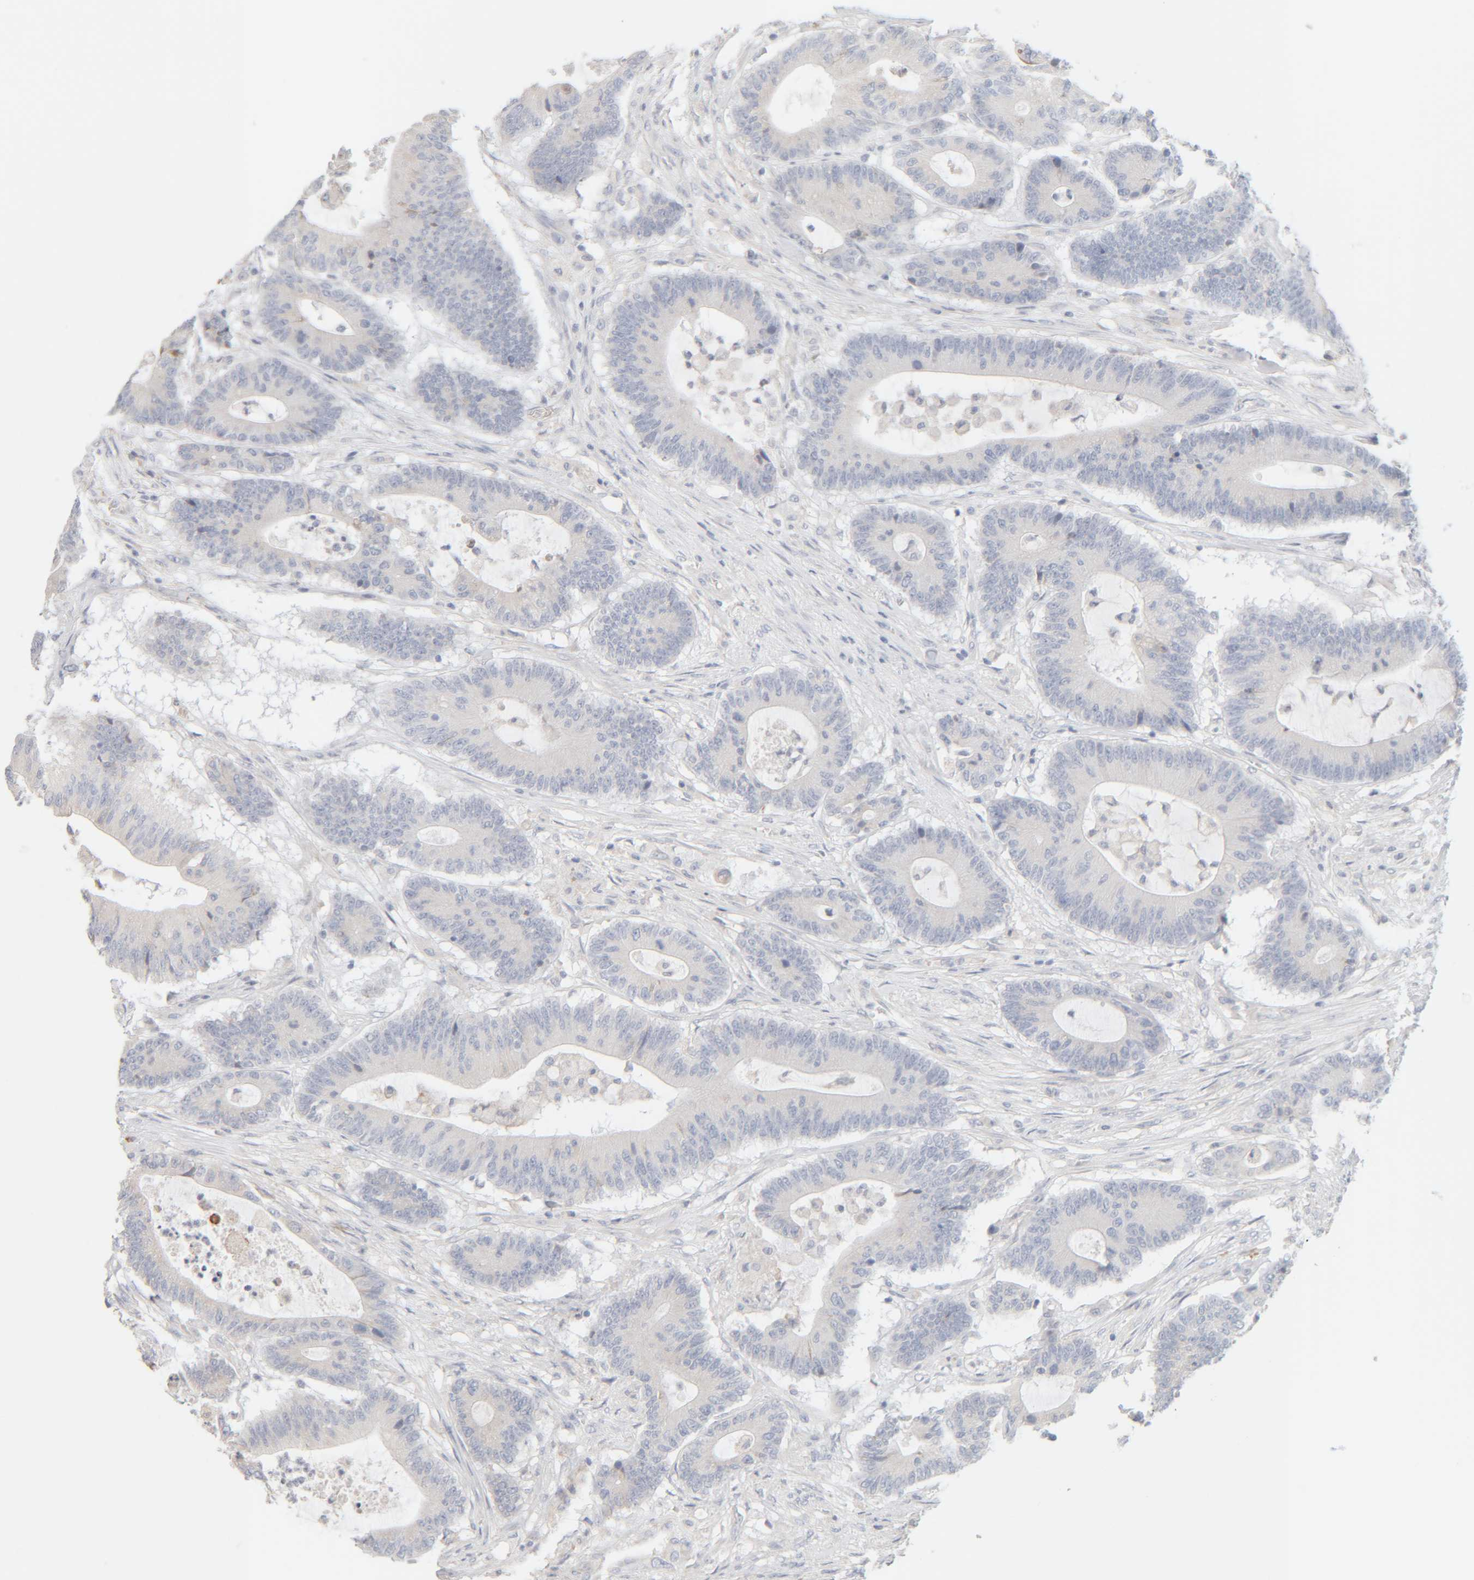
{"staining": {"intensity": "negative", "quantity": "none", "location": "none"}, "tissue": "colorectal cancer", "cell_type": "Tumor cells", "image_type": "cancer", "snomed": [{"axis": "morphology", "description": "Adenocarcinoma, NOS"}, {"axis": "topography", "description": "Colon"}], "caption": "Immunohistochemistry photomicrograph of human adenocarcinoma (colorectal) stained for a protein (brown), which demonstrates no expression in tumor cells.", "gene": "RIDA", "patient": {"sex": "female", "age": 84}}